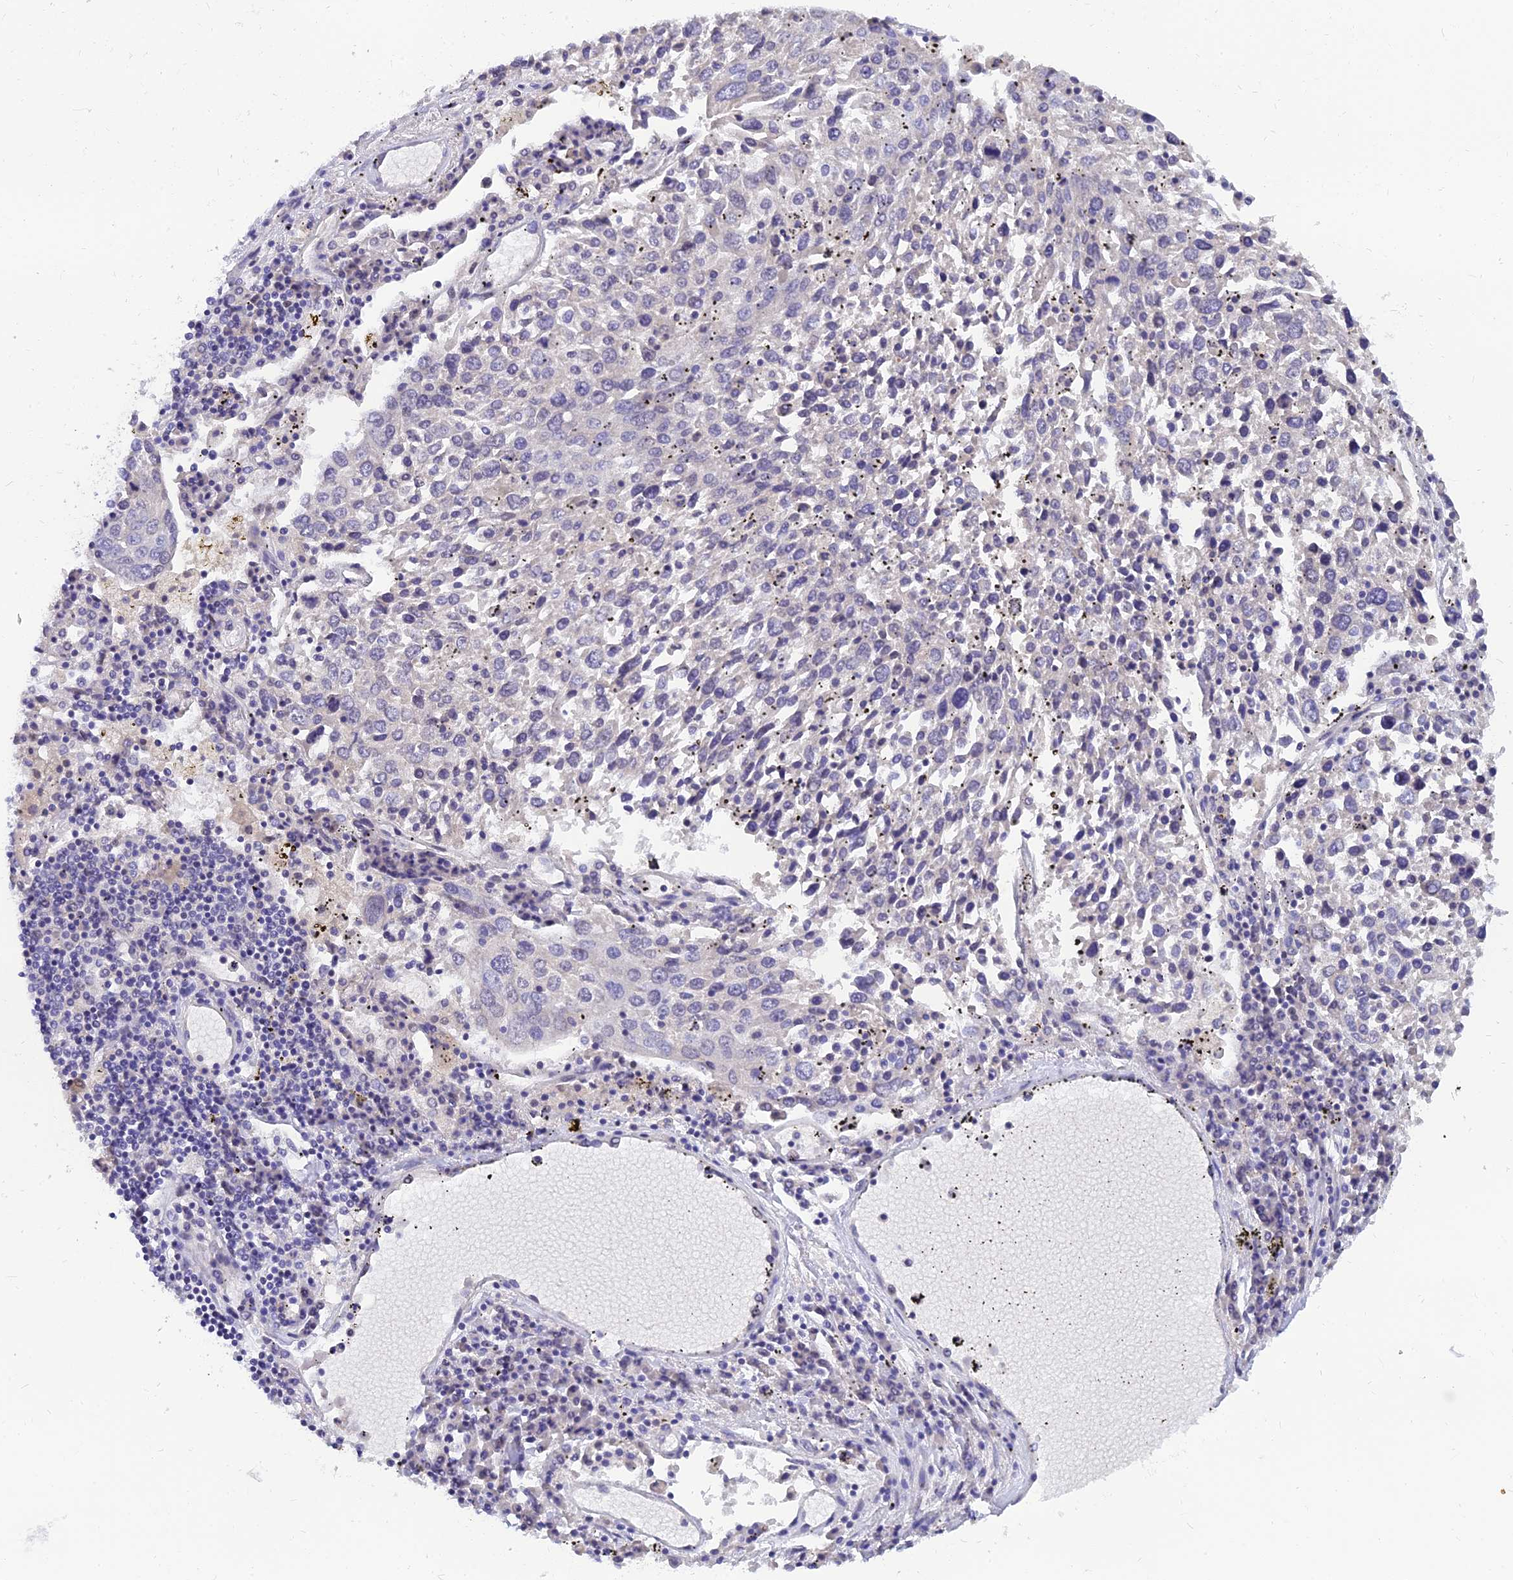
{"staining": {"intensity": "negative", "quantity": "none", "location": "none"}, "tissue": "lung cancer", "cell_type": "Tumor cells", "image_type": "cancer", "snomed": [{"axis": "morphology", "description": "Squamous cell carcinoma, NOS"}, {"axis": "topography", "description": "Lung"}], "caption": "Tumor cells are negative for protein expression in human lung cancer (squamous cell carcinoma).", "gene": "TMEM161B", "patient": {"sex": "male", "age": 65}}